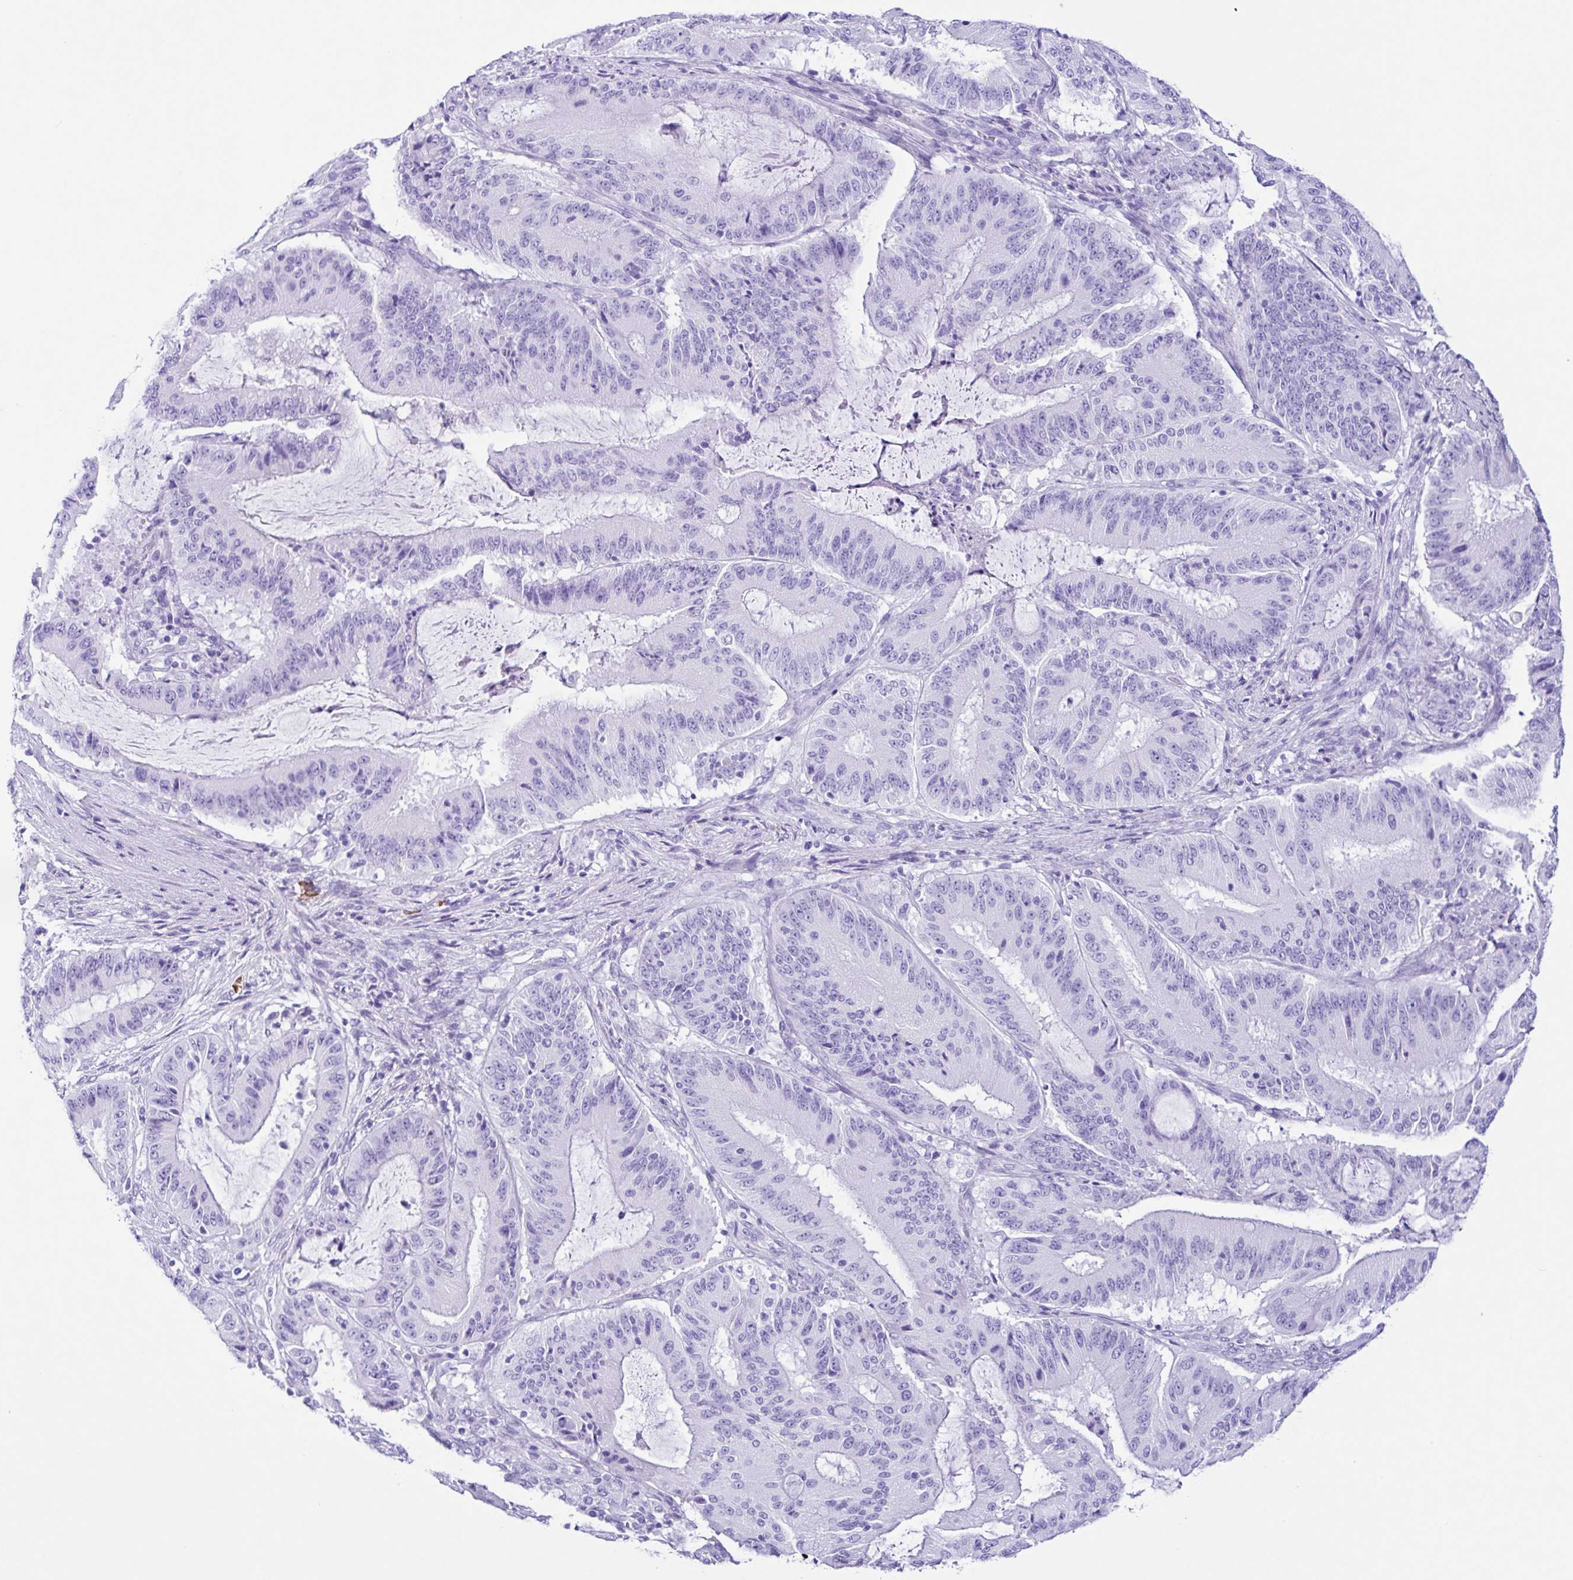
{"staining": {"intensity": "negative", "quantity": "none", "location": "none"}, "tissue": "liver cancer", "cell_type": "Tumor cells", "image_type": "cancer", "snomed": [{"axis": "morphology", "description": "Normal tissue, NOS"}, {"axis": "morphology", "description": "Cholangiocarcinoma"}, {"axis": "topography", "description": "Liver"}, {"axis": "topography", "description": "Peripheral nerve tissue"}], "caption": "Immunohistochemistry (IHC) photomicrograph of liver cholangiocarcinoma stained for a protein (brown), which shows no expression in tumor cells.", "gene": "PIGF", "patient": {"sex": "female", "age": 73}}